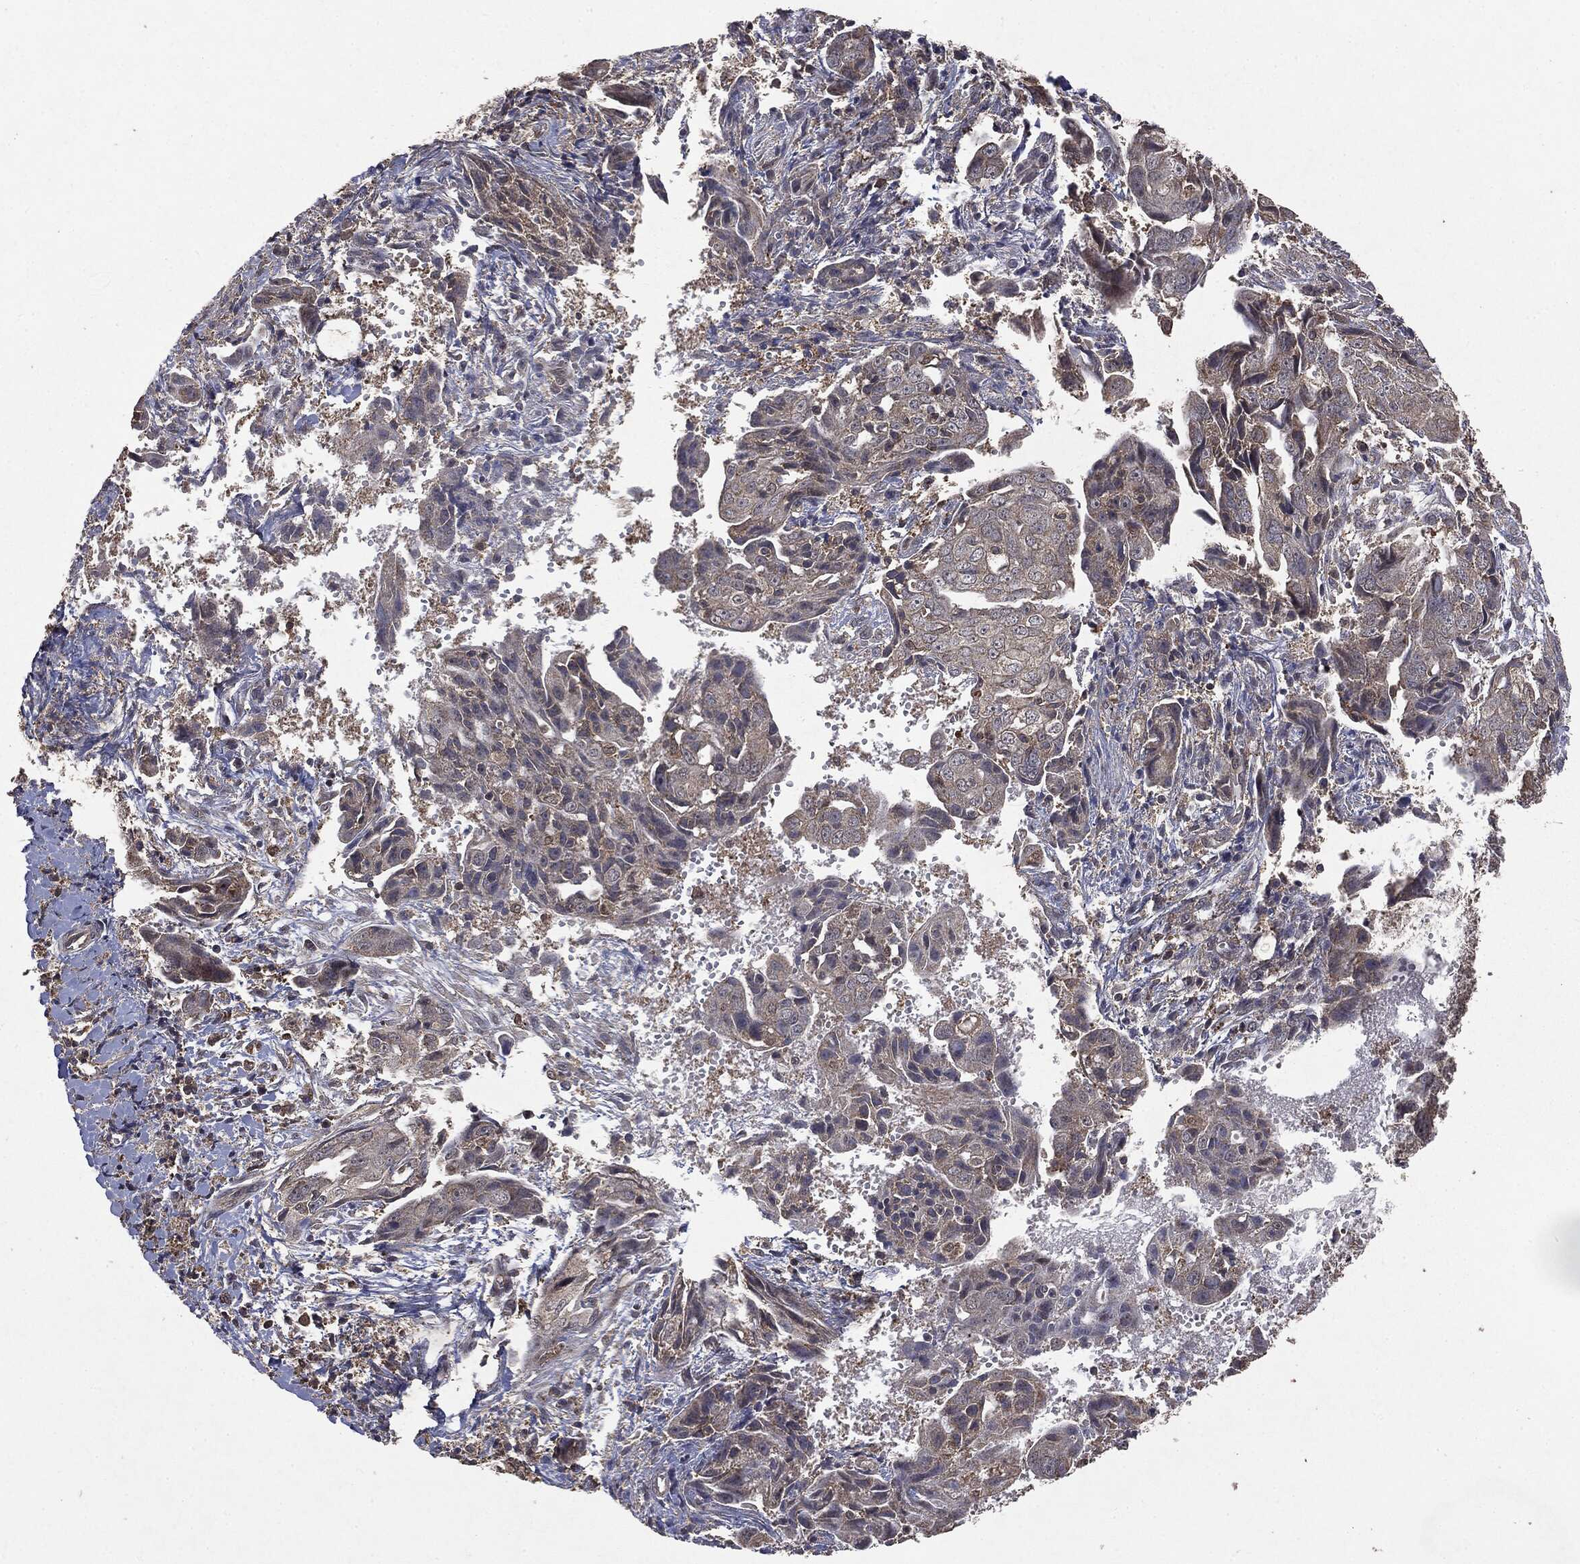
{"staining": {"intensity": "negative", "quantity": "none", "location": "none"}, "tissue": "ovarian cancer", "cell_type": "Tumor cells", "image_type": "cancer", "snomed": [{"axis": "morphology", "description": "Carcinoma, endometroid"}, {"axis": "topography", "description": "Ovary"}], "caption": "Tumor cells show no significant positivity in endometroid carcinoma (ovarian).", "gene": "PTEN", "patient": {"sex": "female", "age": 70}}